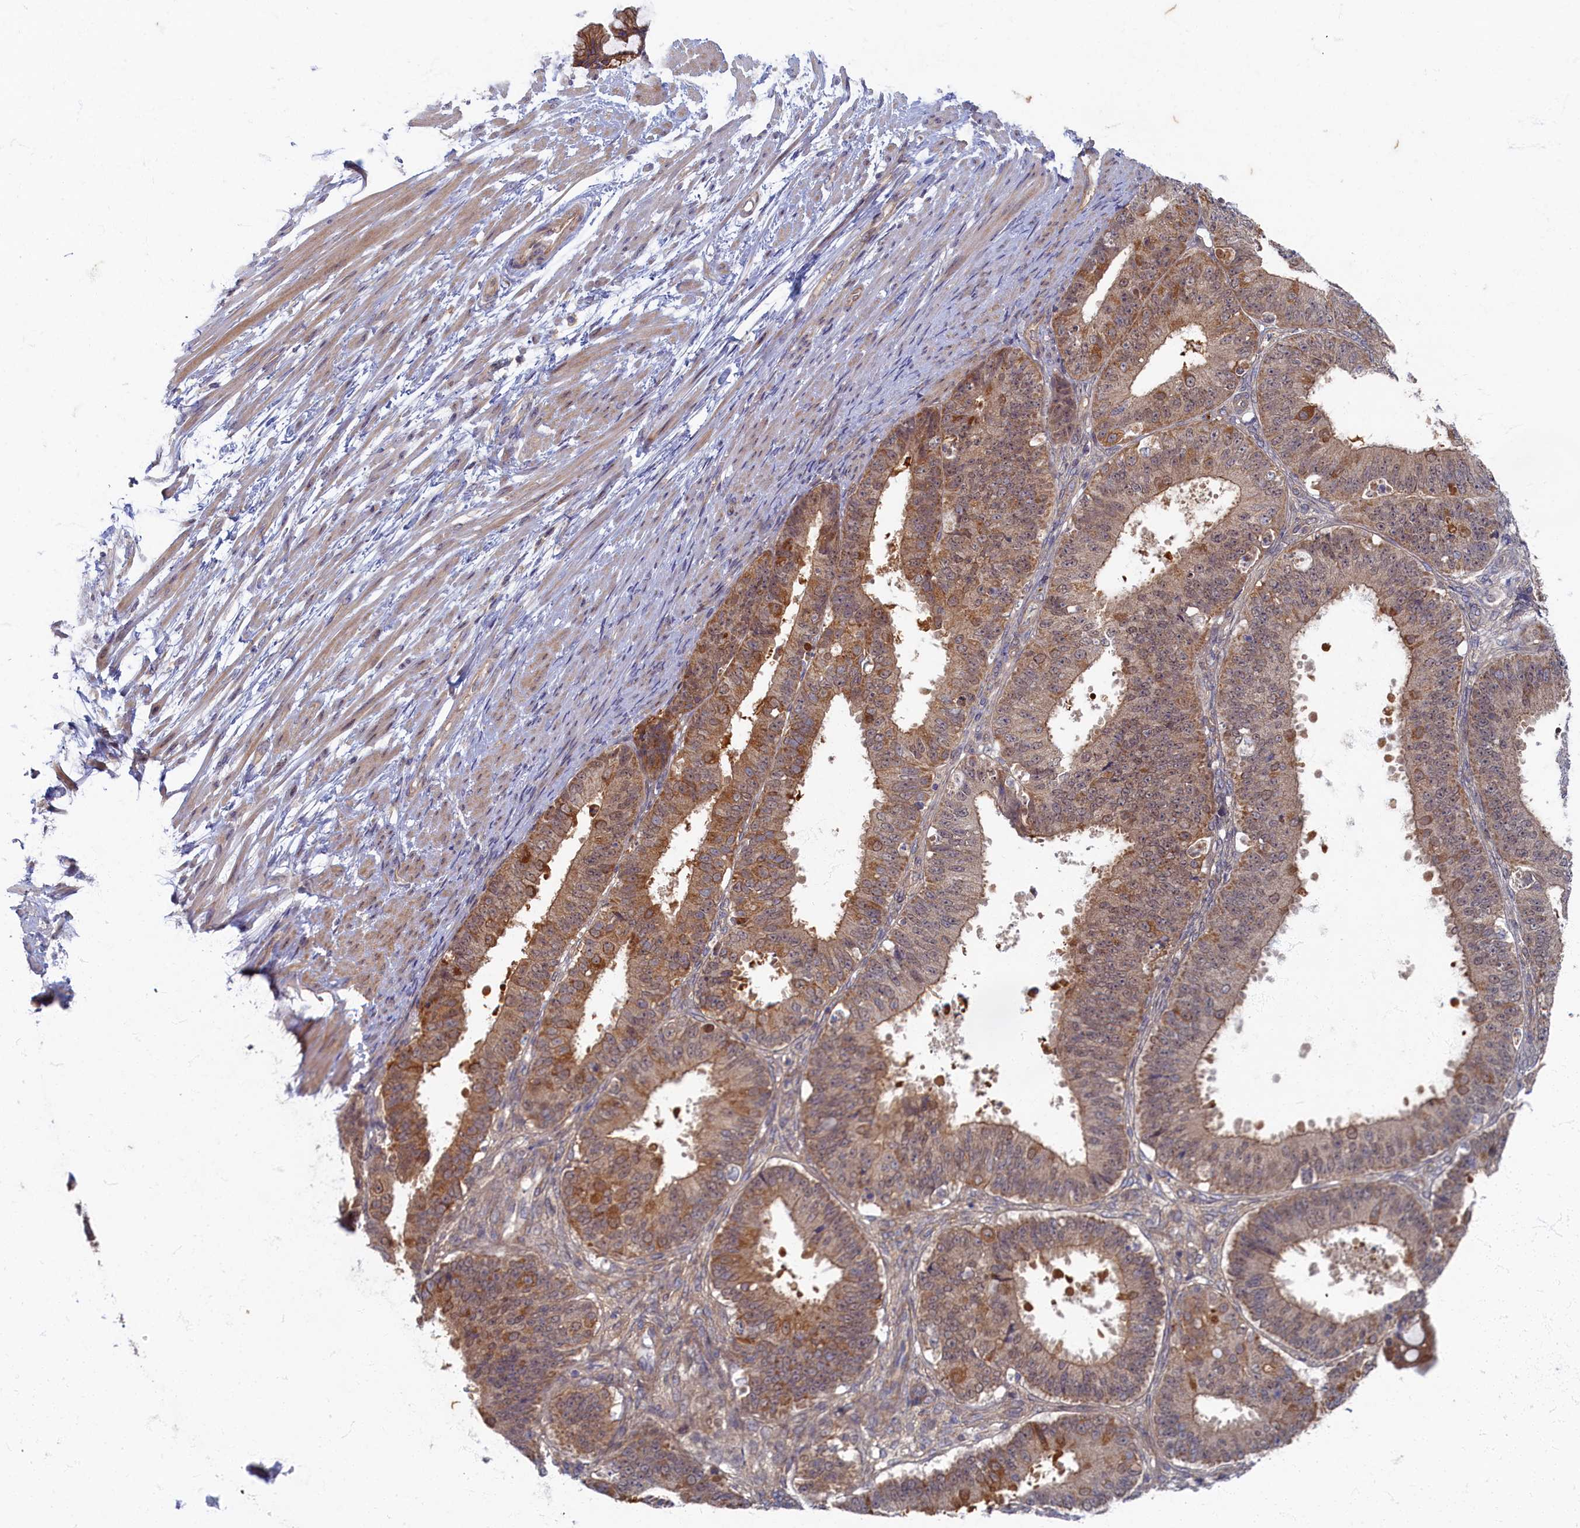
{"staining": {"intensity": "moderate", "quantity": "25%-75%", "location": "cytoplasmic/membranous"}, "tissue": "ovarian cancer", "cell_type": "Tumor cells", "image_type": "cancer", "snomed": [{"axis": "morphology", "description": "Carcinoma, endometroid"}, {"axis": "topography", "description": "Appendix"}, {"axis": "topography", "description": "Ovary"}], "caption": "This is an image of immunohistochemistry (IHC) staining of ovarian cancer, which shows moderate expression in the cytoplasmic/membranous of tumor cells.", "gene": "WDR59", "patient": {"sex": "female", "age": 42}}